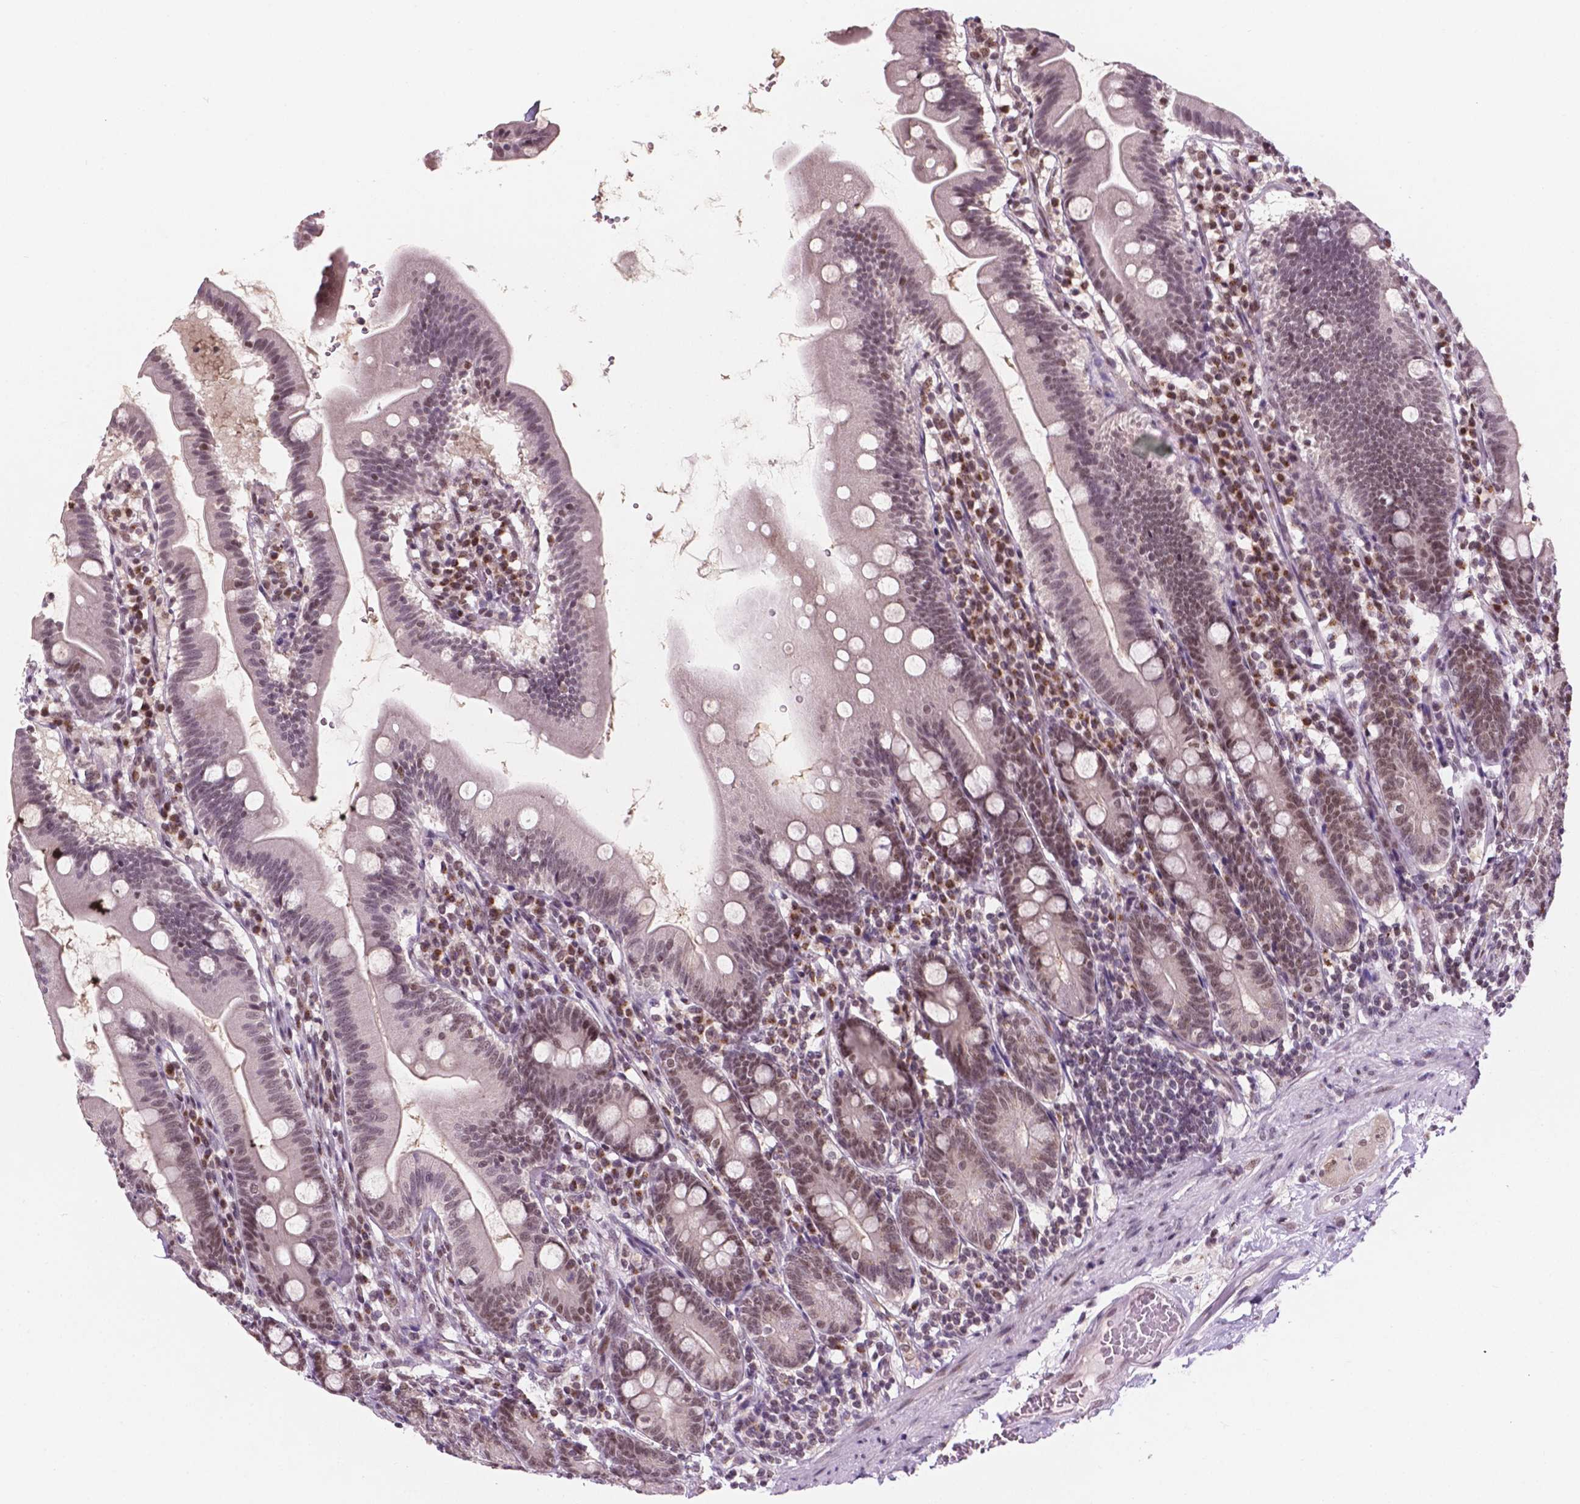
{"staining": {"intensity": "moderate", "quantity": "25%-75%", "location": "nuclear"}, "tissue": "duodenum", "cell_type": "Glandular cells", "image_type": "normal", "snomed": [{"axis": "morphology", "description": "Normal tissue, NOS"}, {"axis": "topography", "description": "Duodenum"}], "caption": "IHC photomicrograph of unremarkable duodenum: human duodenum stained using immunohistochemistry demonstrates medium levels of moderate protein expression localized specifically in the nuclear of glandular cells, appearing as a nuclear brown color.", "gene": "PER2", "patient": {"sex": "female", "age": 67}}